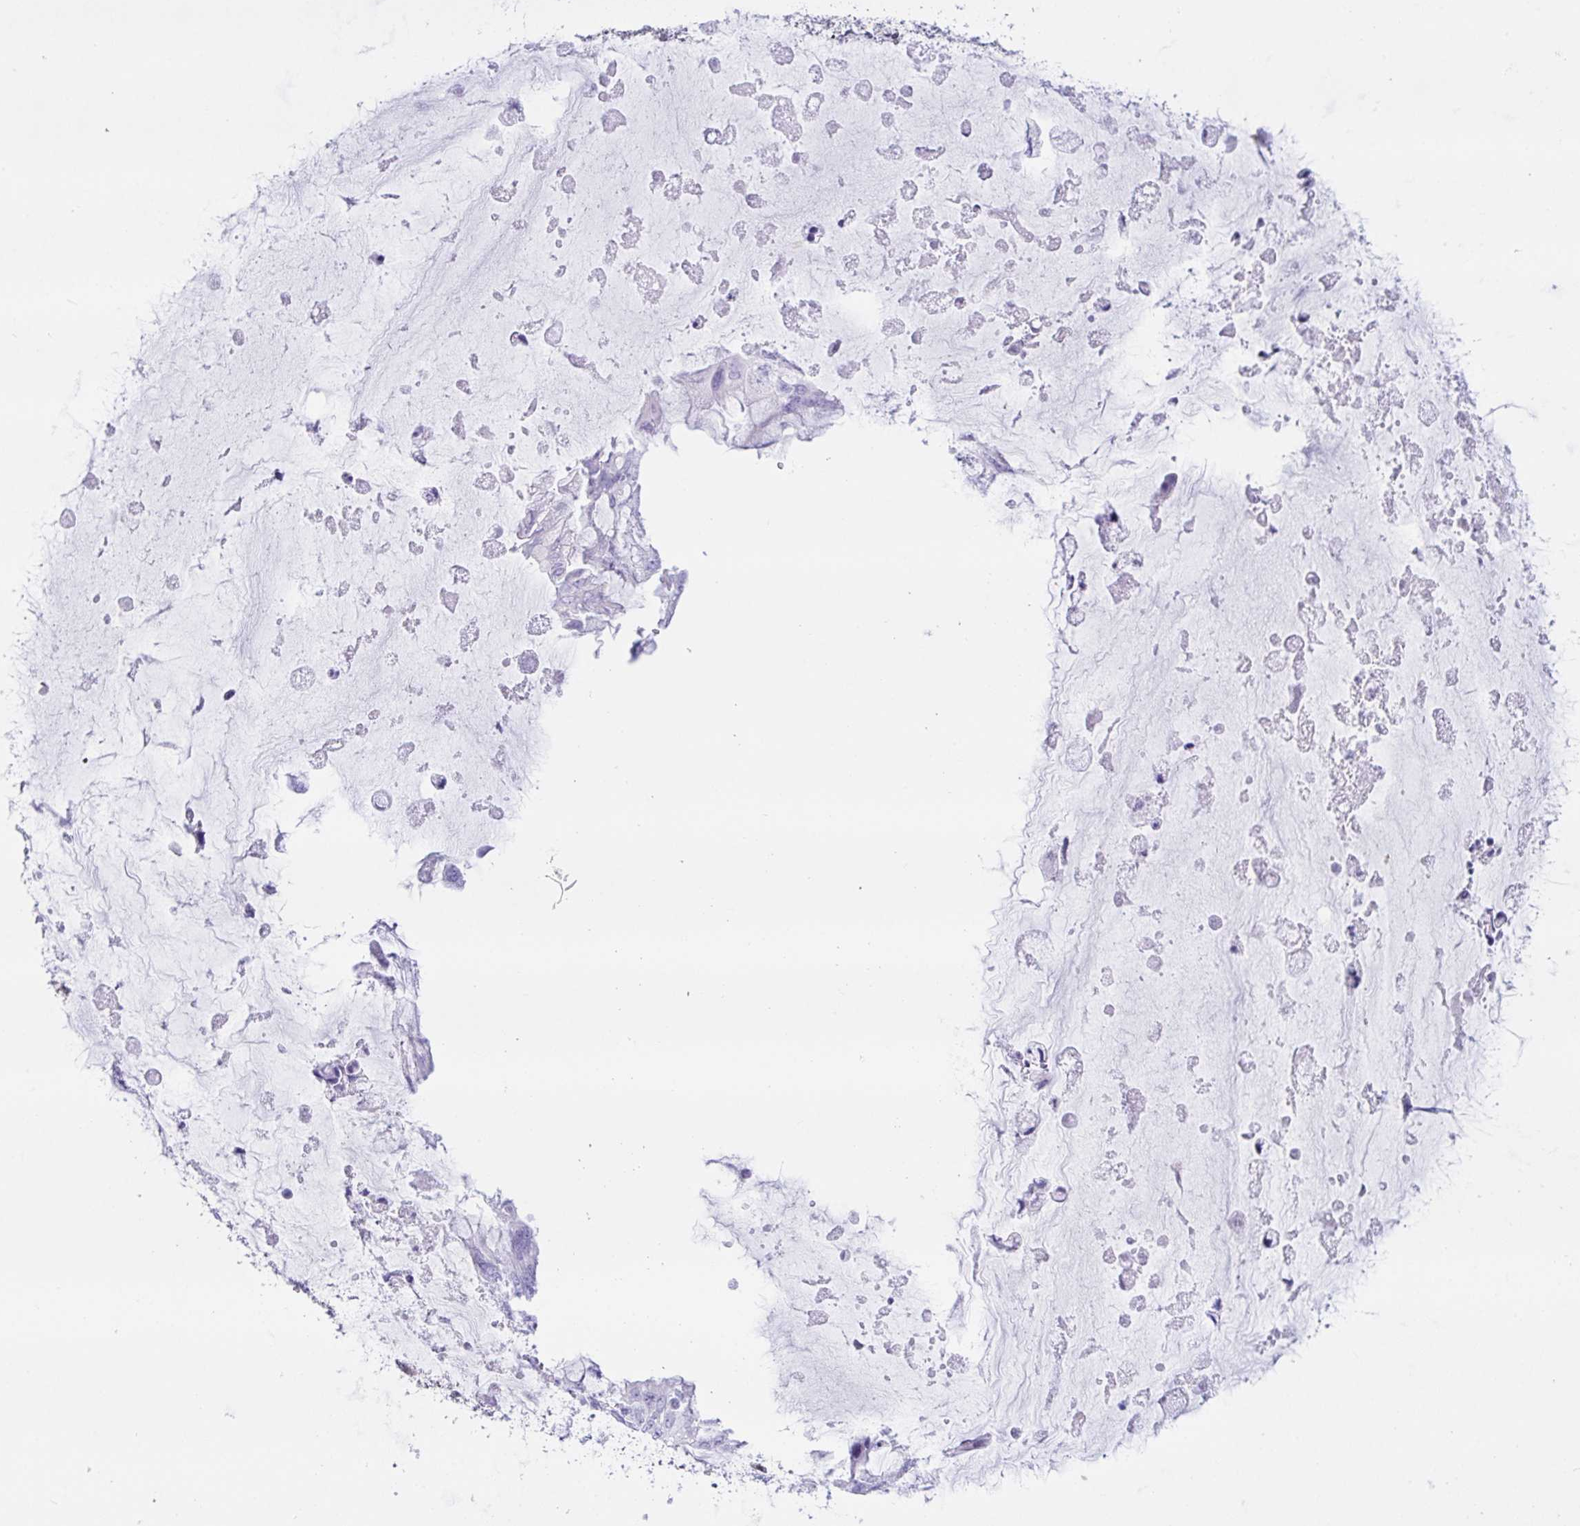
{"staining": {"intensity": "negative", "quantity": "none", "location": "none"}, "tissue": "ovarian cancer", "cell_type": "Tumor cells", "image_type": "cancer", "snomed": [{"axis": "morphology", "description": "Cystadenocarcinoma, mucinous, NOS"}, {"axis": "topography", "description": "Ovary"}], "caption": "Tumor cells show no significant expression in mucinous cystadenocarcinoma (ovarian).", "gene": "PAX8", "patient": {"sex": "female", "age": 72}}